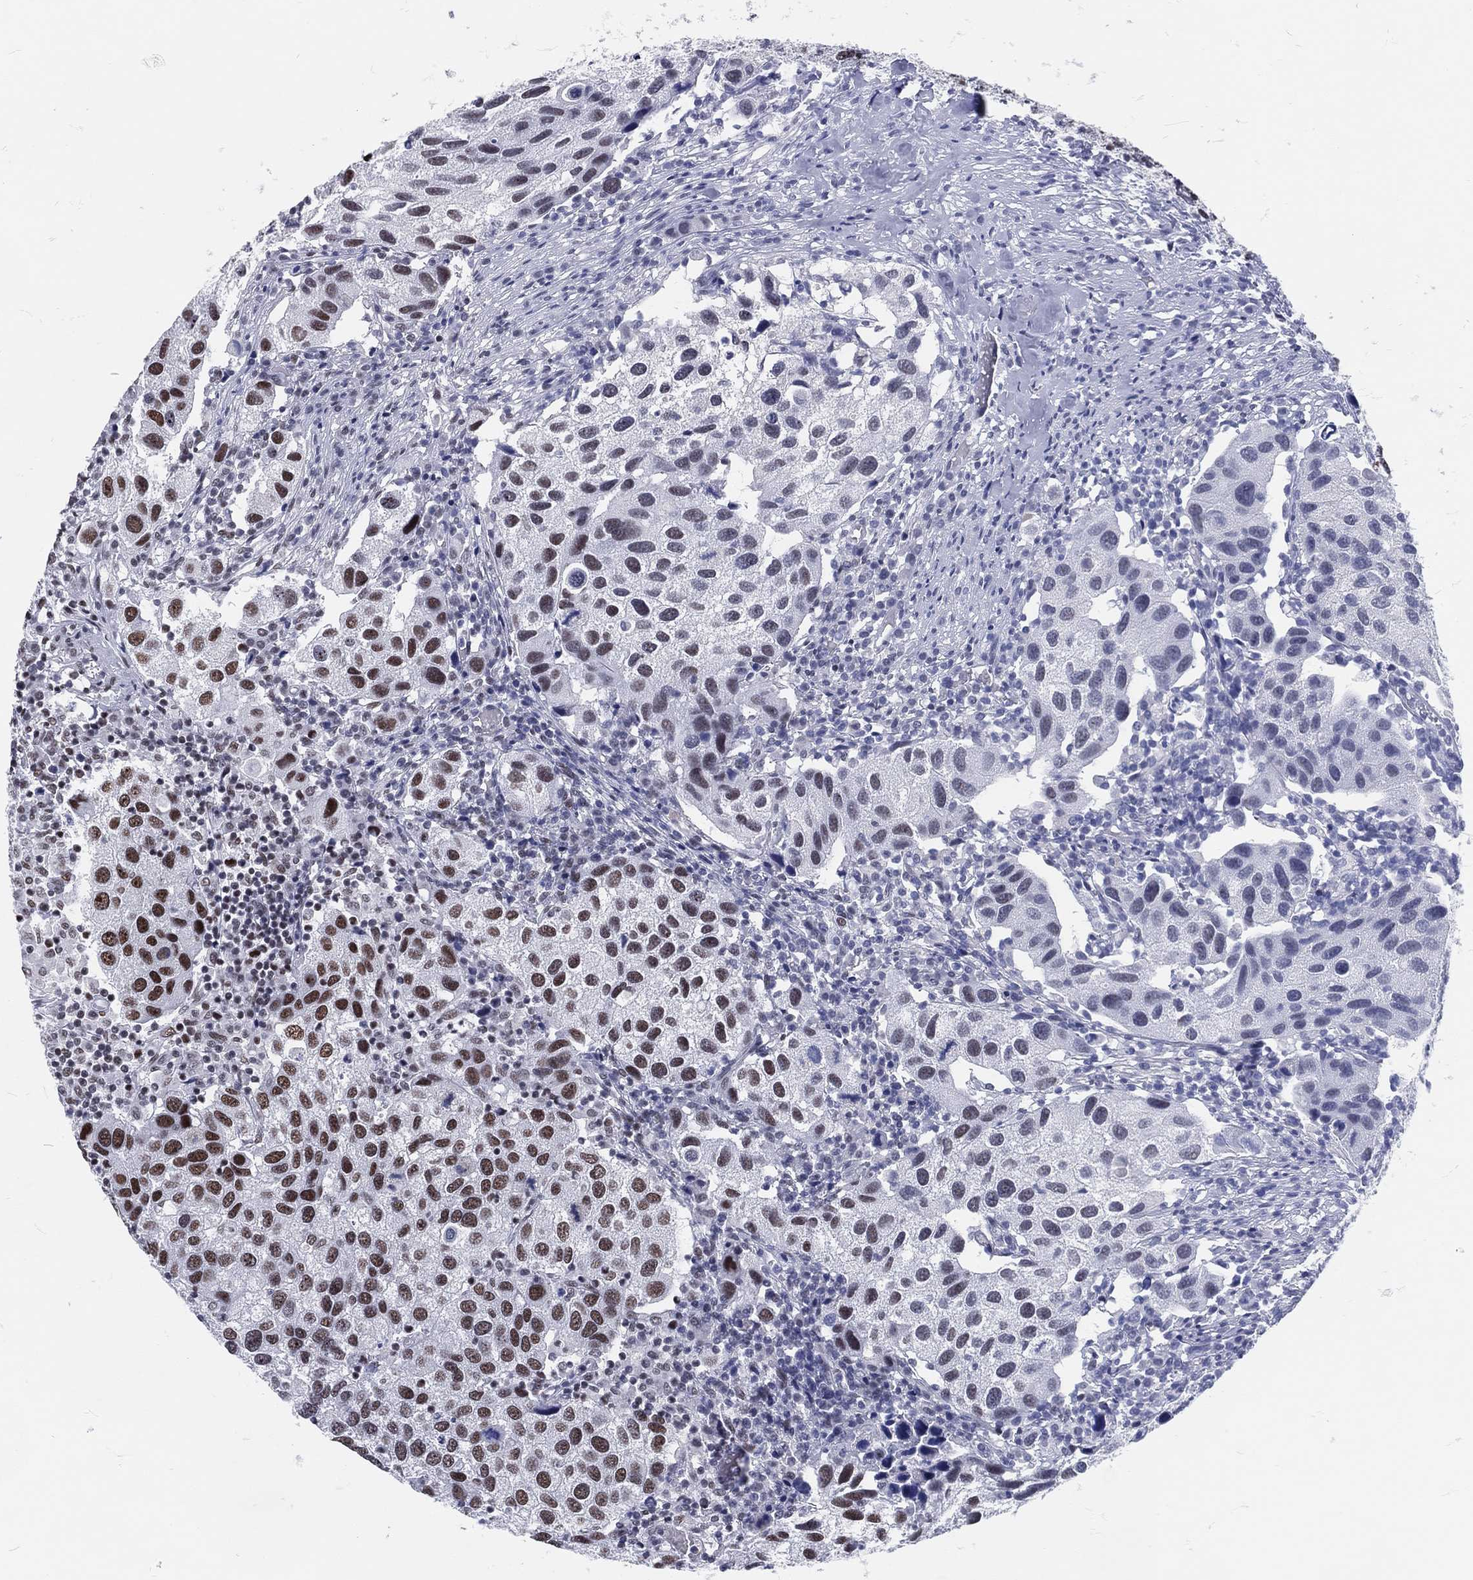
{"staining": {"intensity": "strong", "quantity": "<25%", "location": "nuclear"}, "tissue": "urothelial cancer", "cell_type": "Tumor cells", "image_type": "cancer", "snomed": [{"axis": "morphology", "description": "Urothelial carcinoma, High grade"}, {"axis": "topography", "description": "Urinary bladder"}], "caption": "Protein analysis of urothelial cancer tissue demonstrates strong nuclear expression in approximately <25% of tumor cells.", "gene": "MAPK8IP1", "patient": {"sex": "male", "age": 79}}